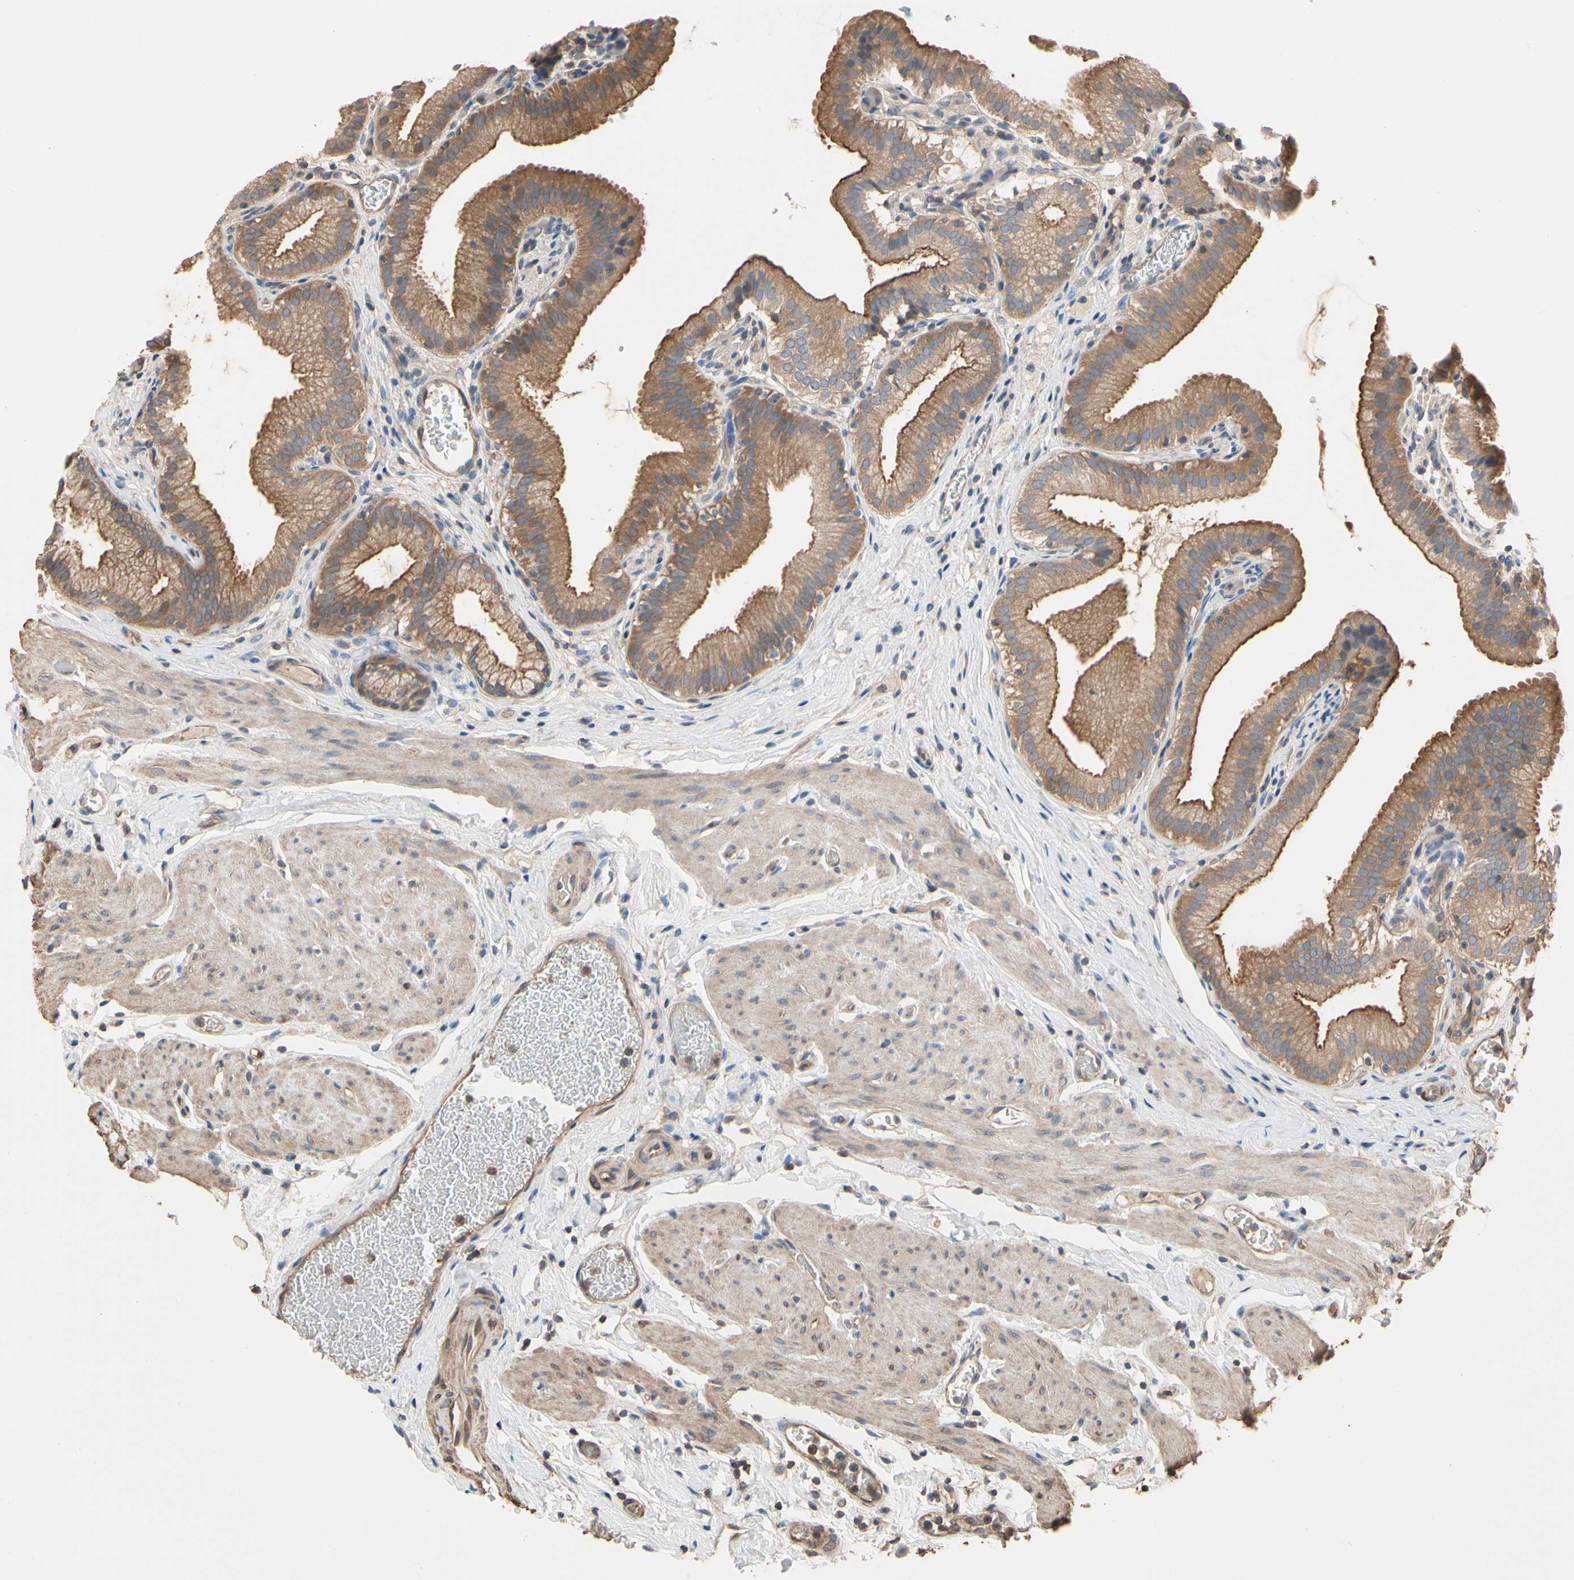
{"staining": {"intensity": "moderate", "quantity": ">75%", "location": "cytoplasmic/membranous"}, "tissue": "gallbladder", "cell_type": "Glandular cells", "image_type": "normal", "snomed": [{"axis": "morphology", "description": "Normal tissue, NOS"}, {"axis": "topography", "description": "Gallbladder"}], "caption": "Moderate cytoplasmic/membranous positivity for a protein is identified in approximately >75% of glandular cells of benign gallbladder using immunohistochemistry.", "gene": "PDZK1", "patient": {"sex": "male", "age": 54}}